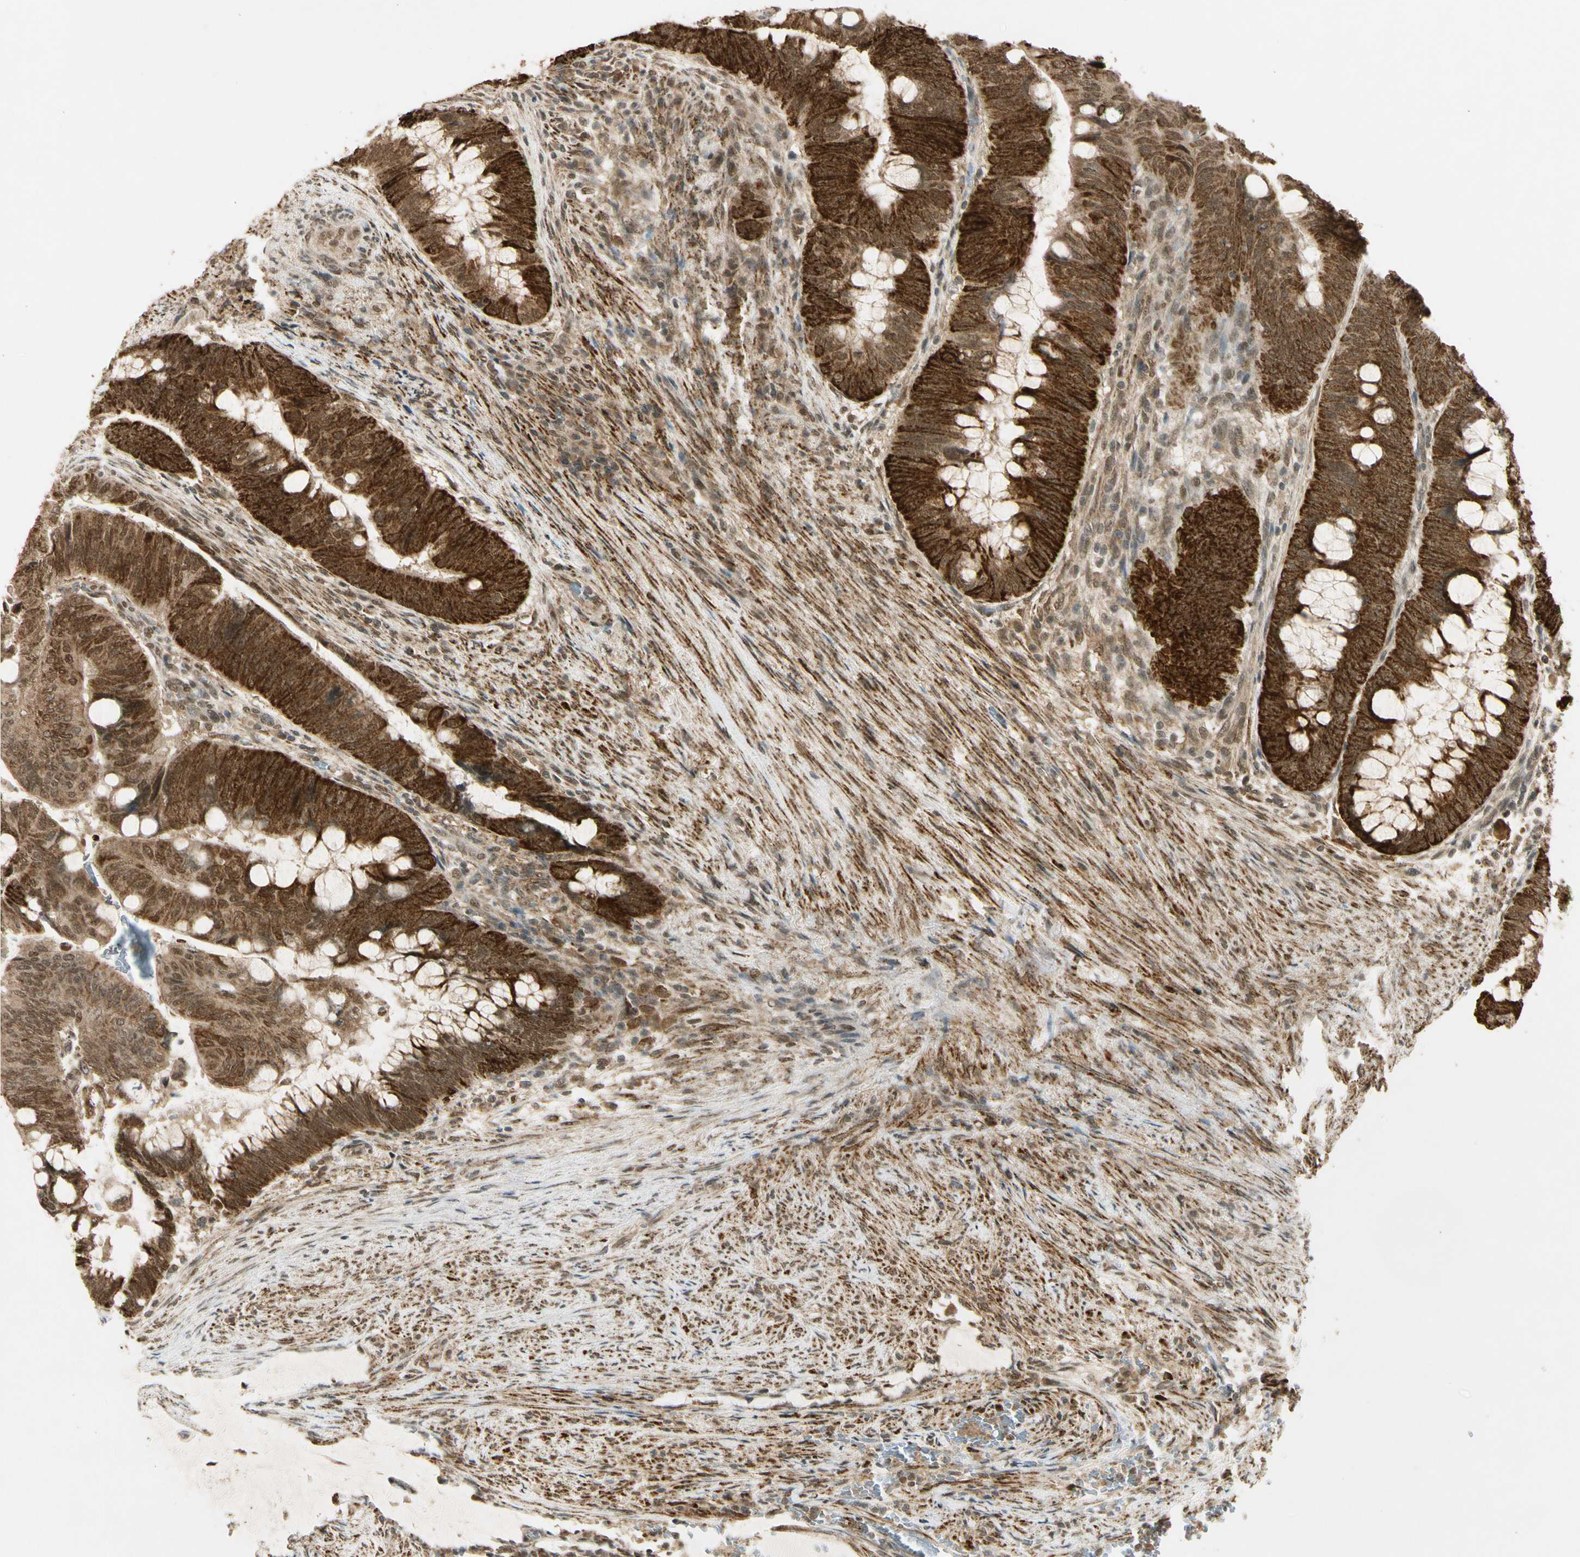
{"staining": {"intensity": "strong", "quantity": ">75%", "location": "cytoplasmic/membranous,nuclear"}, "tissue": "colorectal cancer", "cell_type": "Tumor cells", "image_type": "cancer", "snomed": [{"axis": "morphology", "description": "Normal tissue, NOS"}, {"axis": "morphology", "description": "Adenocarcinoma, NOS"}, {"axis": "topography", "description": "Rectum"}, {"axis": "topography", "description": "Peripheral nerve tissue"}], "caption": "Strong cytoplasmic/membranous and nuclear protein expression is seen in about >75% of tumor cells in adenocarcinoma (colorectal). Nuclei are stained in blue.", "gene": "ZNF135", "patient": {"sex": "male", "age": 92}}